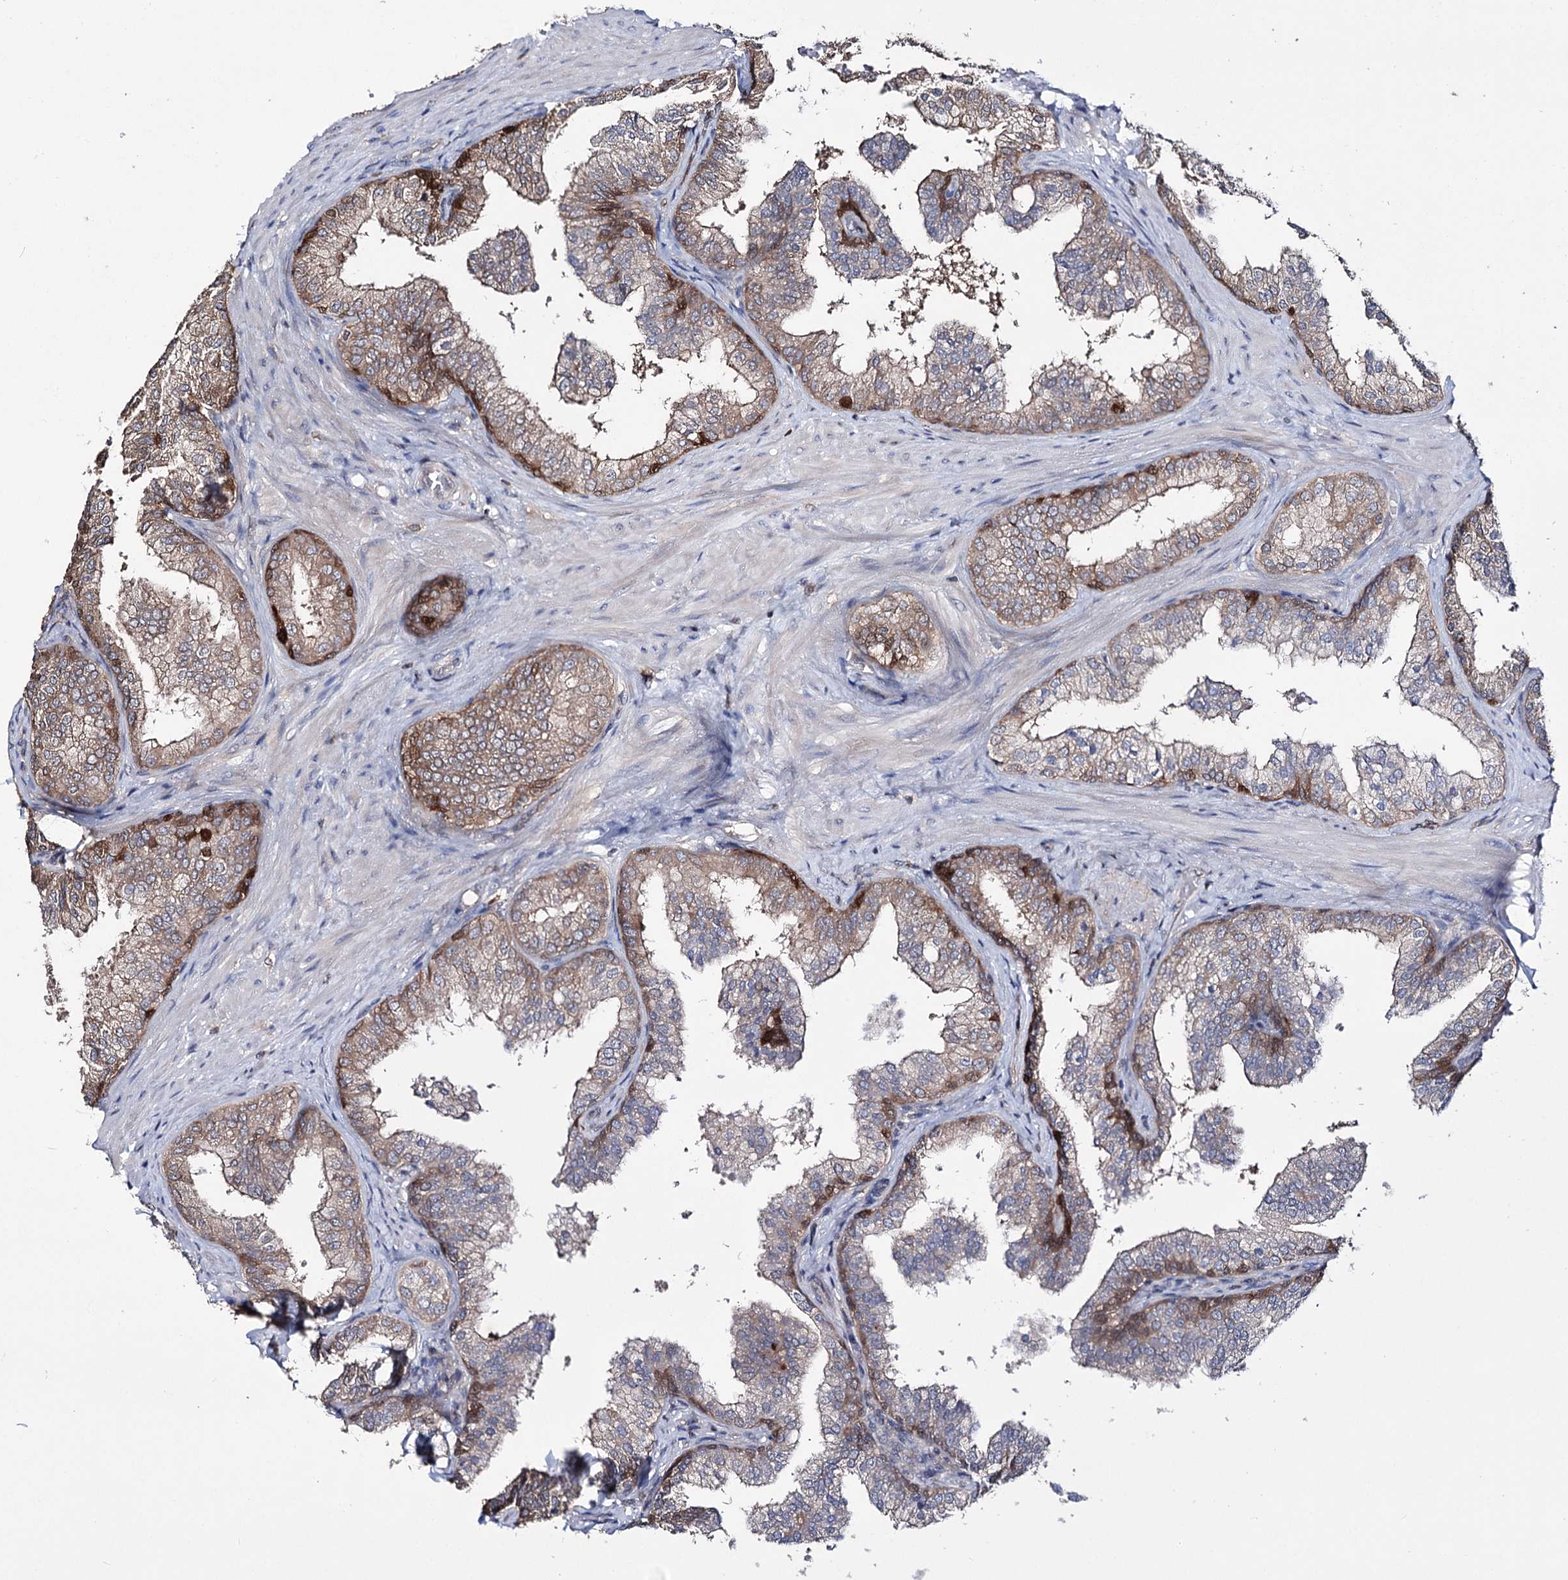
{"staining": {"intensity": "moderate", "quantity": "25%-75%", "location": "cytoplasmic/membranous"}, "tissue": "prostate", "cell_type": "Glandular cells", "image_type": "normal", "snomed": [{"axis": "morphology", "description": "Normal tissue, NOS"}, {"axis": "topography", "description": "Prostate"}], "caption": "Prostate stained with a brown dye demonstrates moderate cytoplasmic/membranous positive positivity in approximately 25%-75% of glandular cells.", "gene": "PTER", "patient": {"sex": "male", "age": 60}}